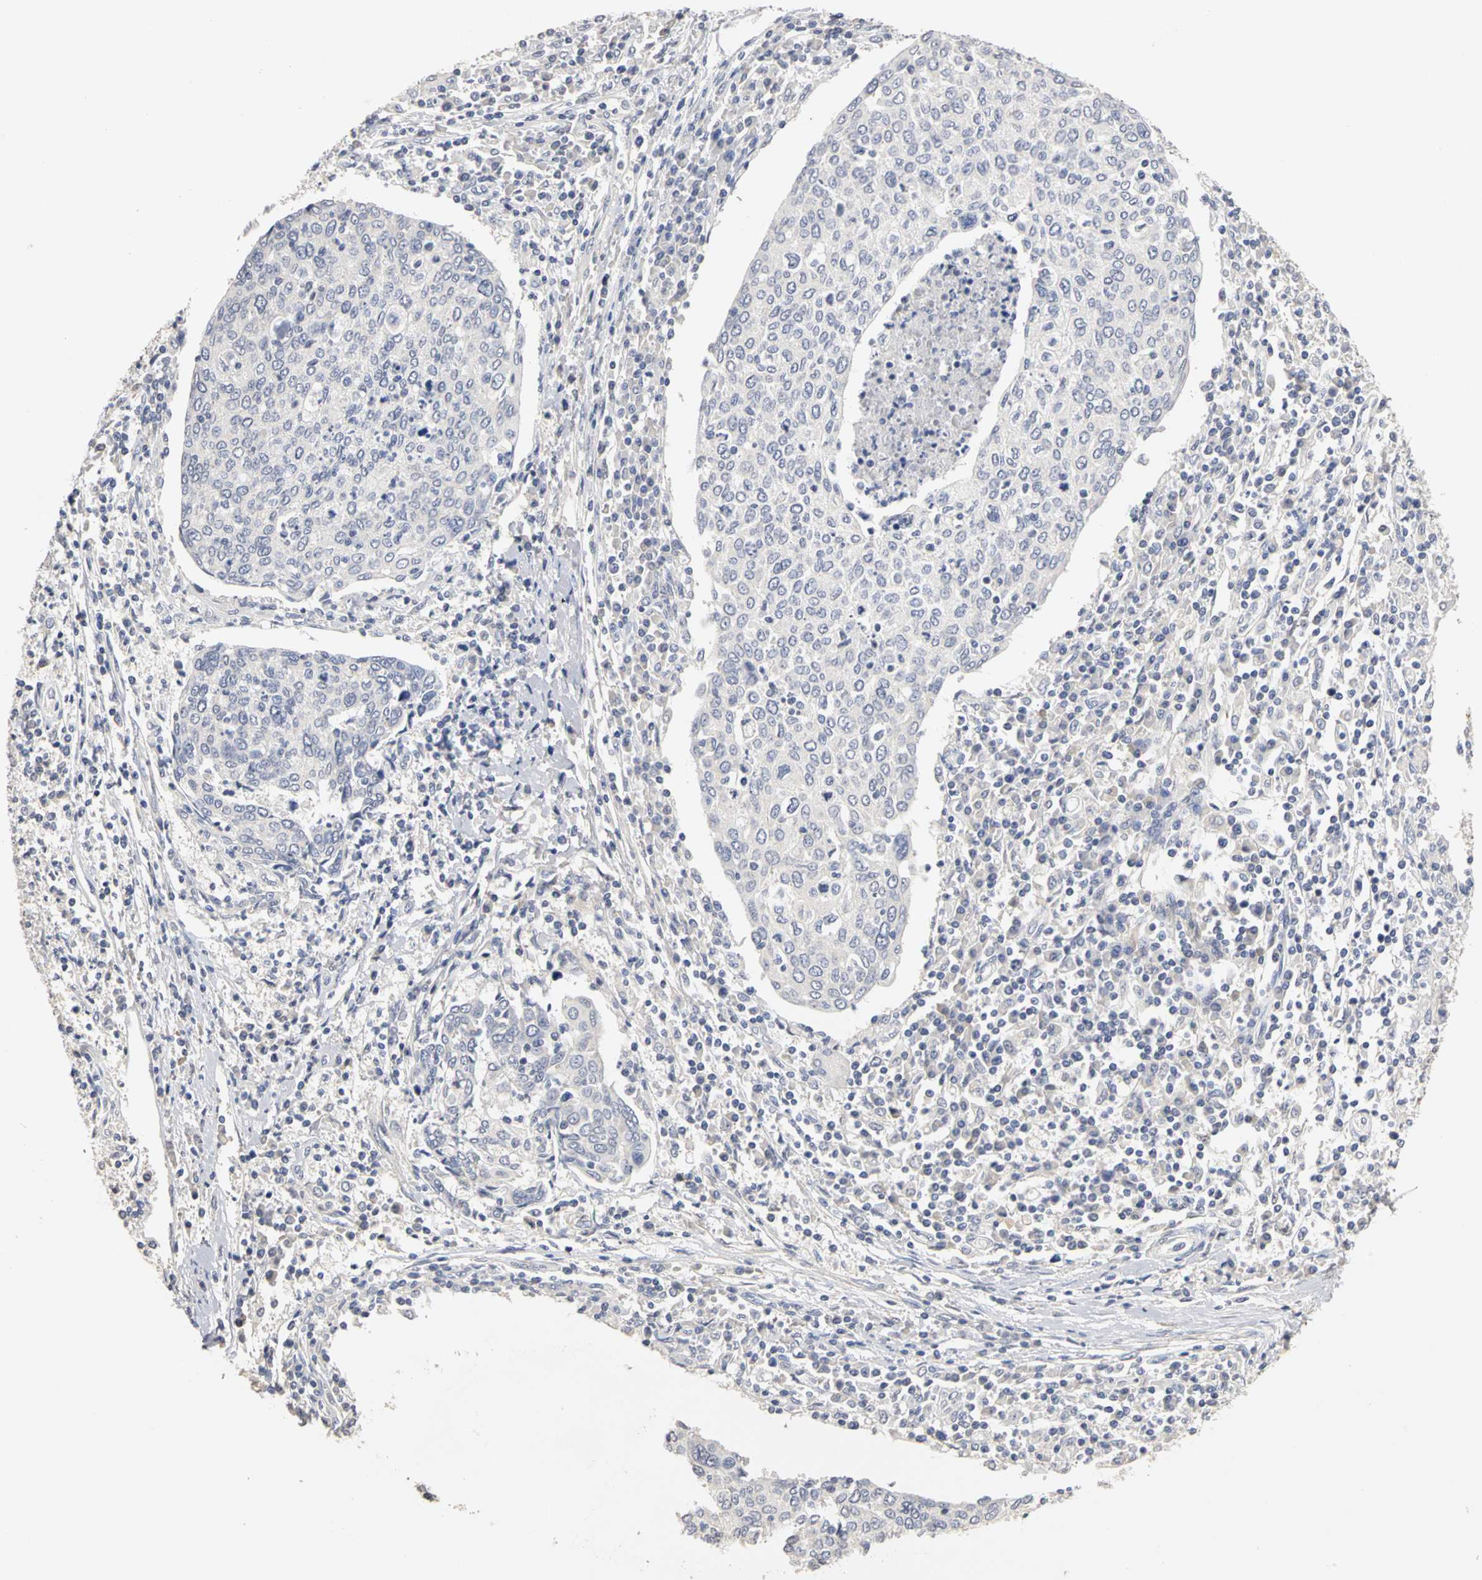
{"staining": {"intensity": "negative", "quantity": "none", "location": "none"}, "tissue": "cervical cancer", "cell_type": "Tumor cells", "image_type": "cancer", "snomed": [{"axis": "morphology", "description": "Squamous cell carcinoma, NOS"}, {"axis": "topography", "description": "Cervix"}], "caption": "Immunohistochemistry (IHC) photomicrograph of neoplastic tissue: human squamous cell carcinoma (cervical) stained with DAB (3,3'-diaminobenzidine) shows no significant protein staining in tumor cells.", "gene": "PGR", "patient": {"sex": "female", "age": 40}}